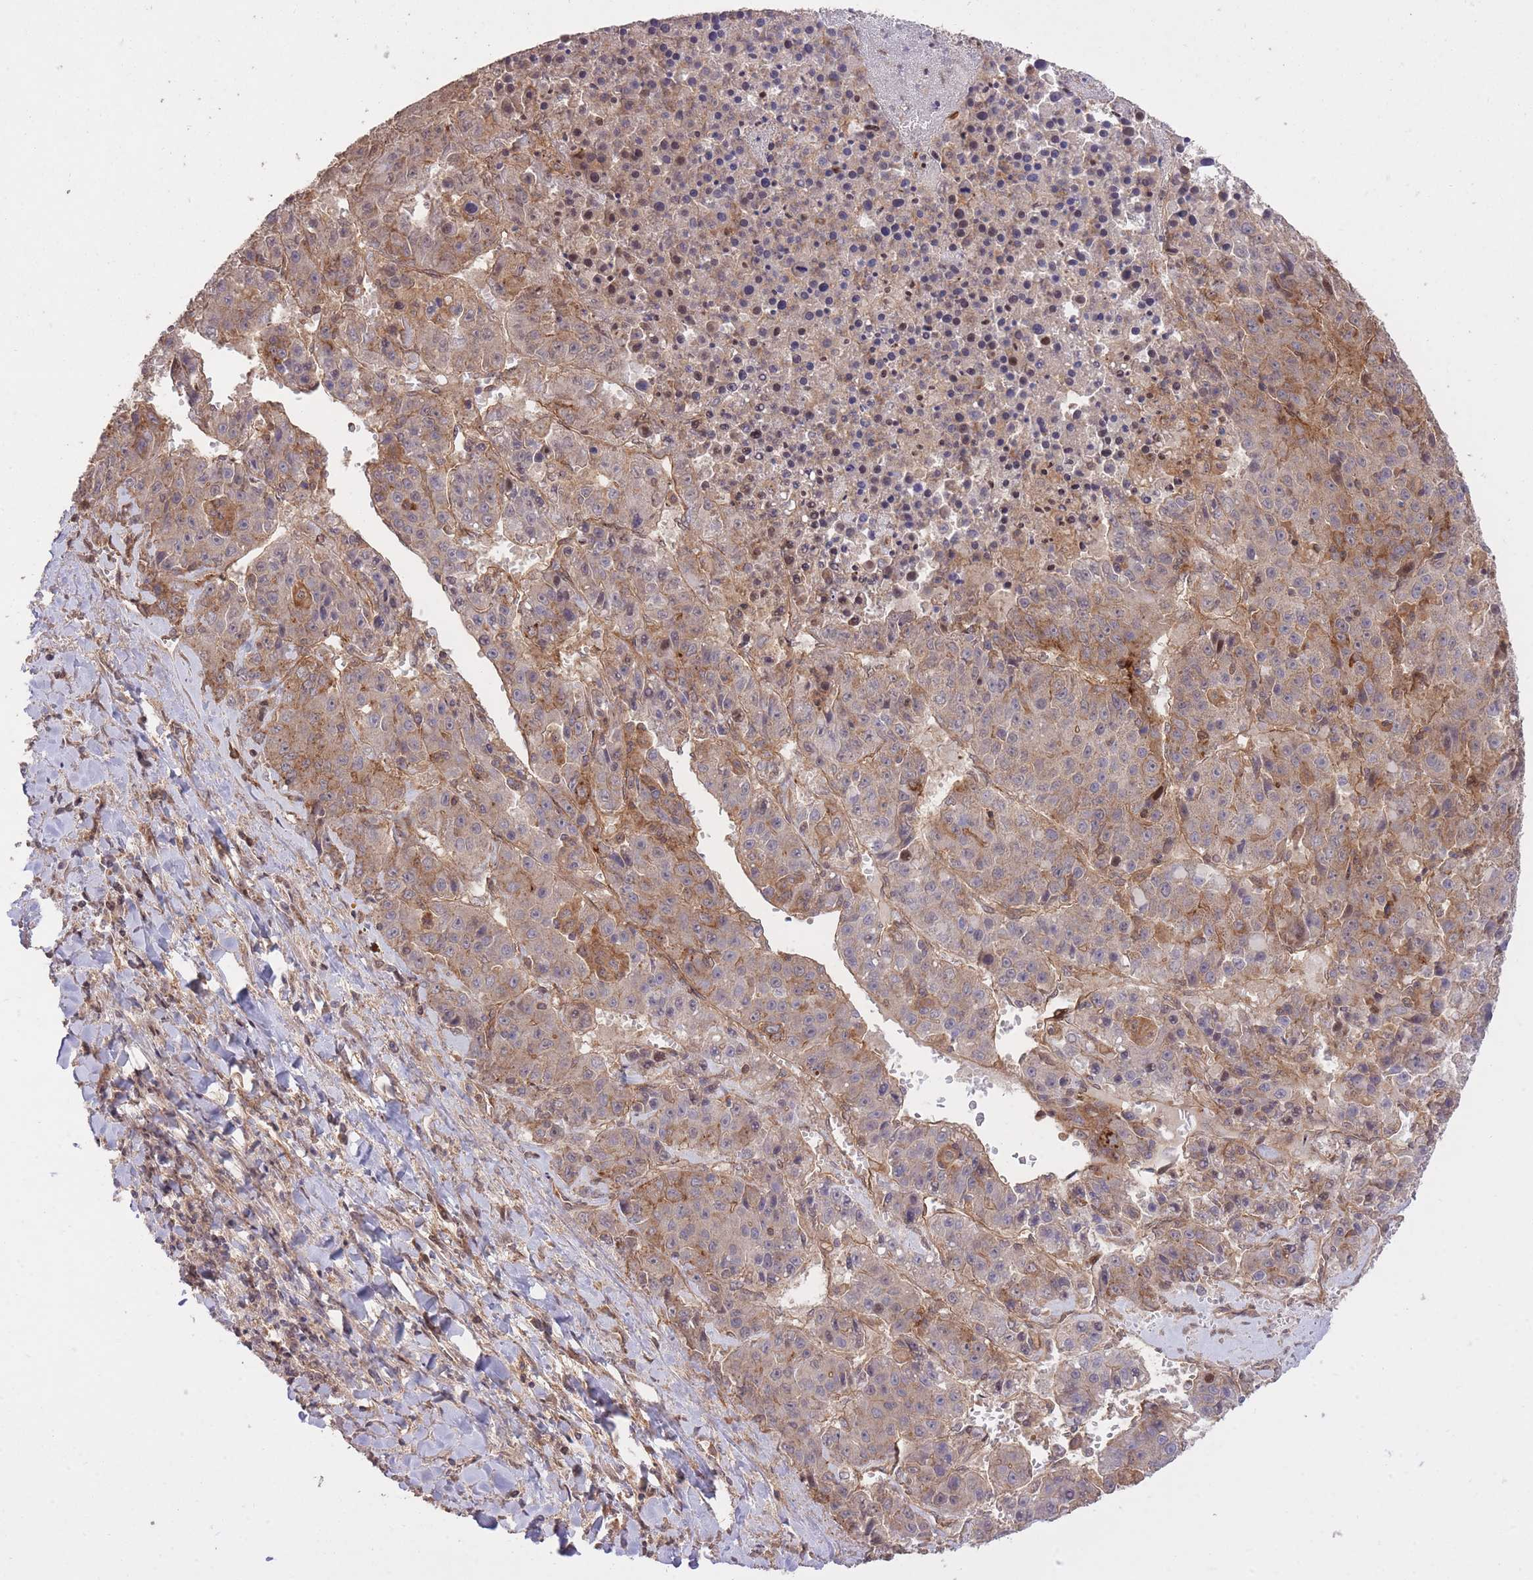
{"staining": {"intensity": "moderate", "quantity": "<25%", "location": "cytoplasmic/membranous"}, "tissue": "liver cancer", "cell_type": "Tumor cells", "image_type": "cancer", "snomed": [{"axis": "morphology", "description": "Carcinoma, Hepatocellular, NOS"}, {"axis": "topography", "description": "Liver"}], "caption": "The histopathology image exhibits a brown stain indicating the presence of a protein in the cytoplasmic/membranous of tumor cells in liver cancer (hepatocellular carcinoma).", "gene": "PLD1", "patient": {"sex": "female", "age": 53}}